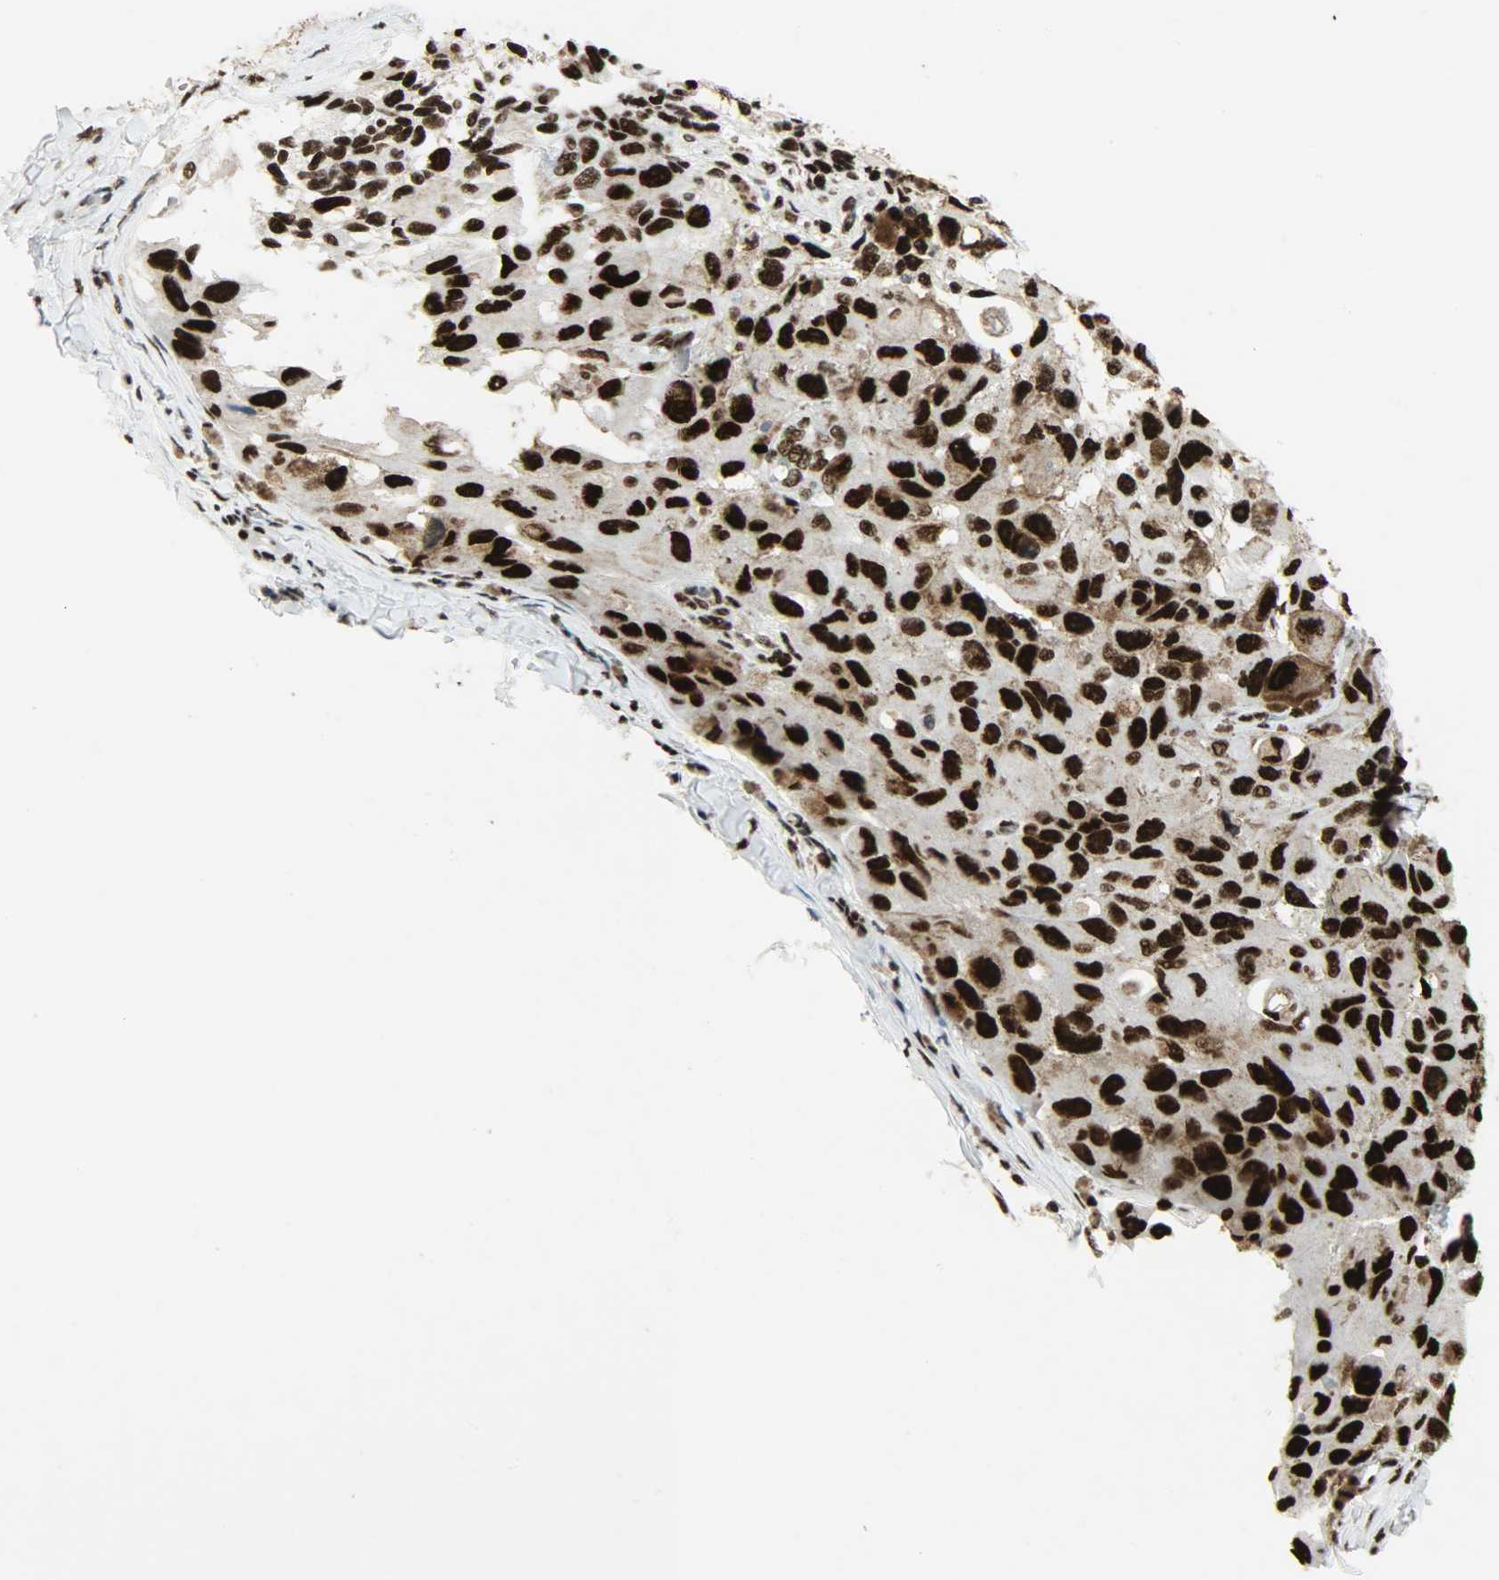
{"staining": {"intensity": "strong", "quantity": ">75%", "location": "nuclear"}, "tissue": "melanoma", "cell_type": "Tumor cells", "image_type": "cancer", "snomed": [{"axis": "morphology", "description": "Malignant melanoma, NOS"}, {"axis": "topography", "description": "Skin"}], "caption": "Immunohistochemical staining of malignant melanoma exhibits strong nuclear protein staining in approximately >75% of tumor cells.", "gene": "SSB", "patient": {"sex": "female", "age": 73}}